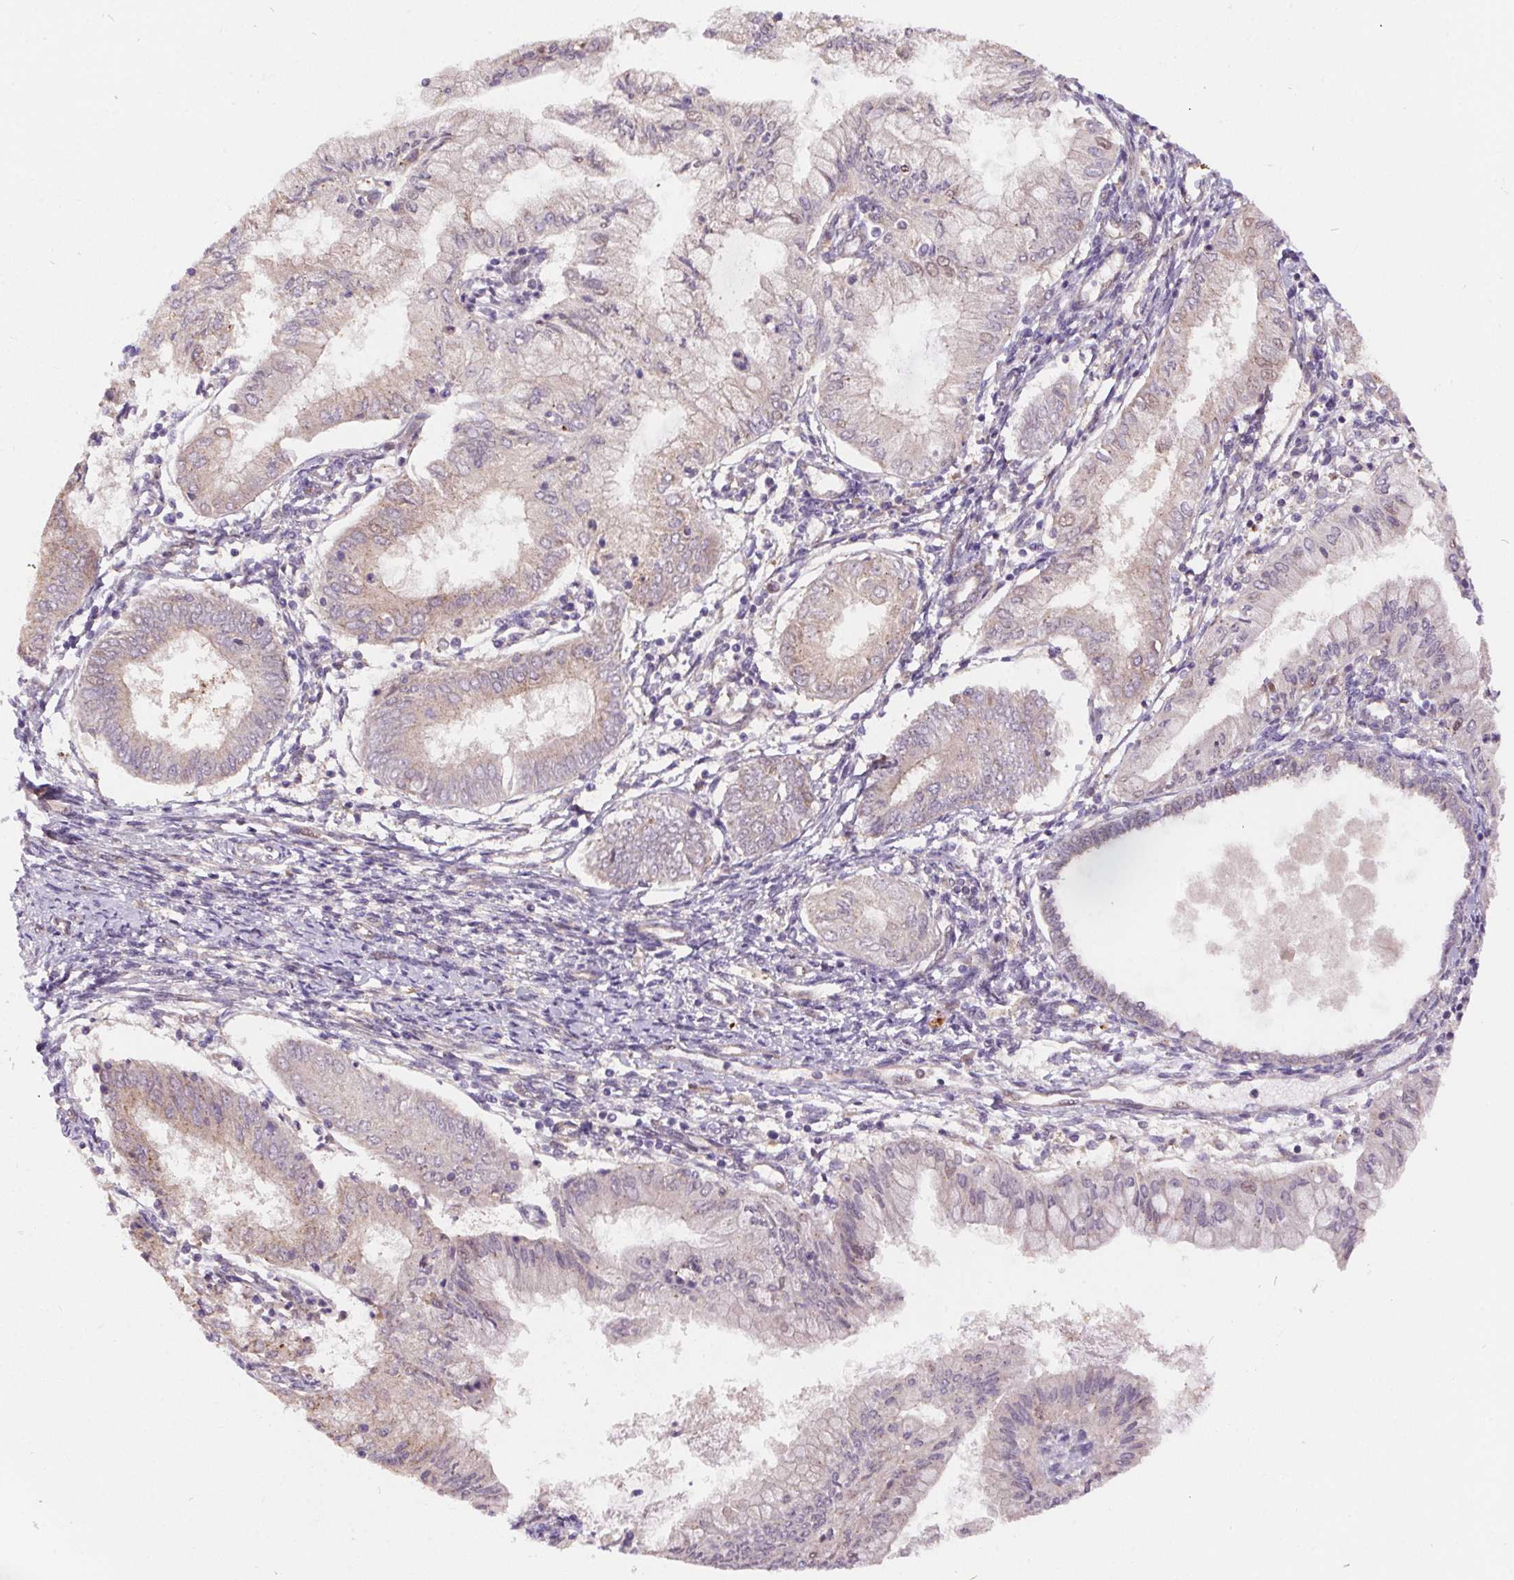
{"staining": {"intensity": "weak", "quantity": "25%-75%", "location": "cytoplasmic/membranous"}, "tissue": "endometrial cancer", "cell_type": "Tumor cells", "image_type": "cancer", "snomed": [{"axis": "morphology", "description": "Adenocarcinoma, NOS"}, {"axis": "topography", "description": "Endometrium"}], "caption": "Endometrial adenocarcinoma tissue reveals weak cytoplasmic/membranous positivity in approximately 25%-75% of tumor cells, visualized by immunohistochemistry.", "gene": "NUDT16", "patient": {"sex": "female", "age": 68}}